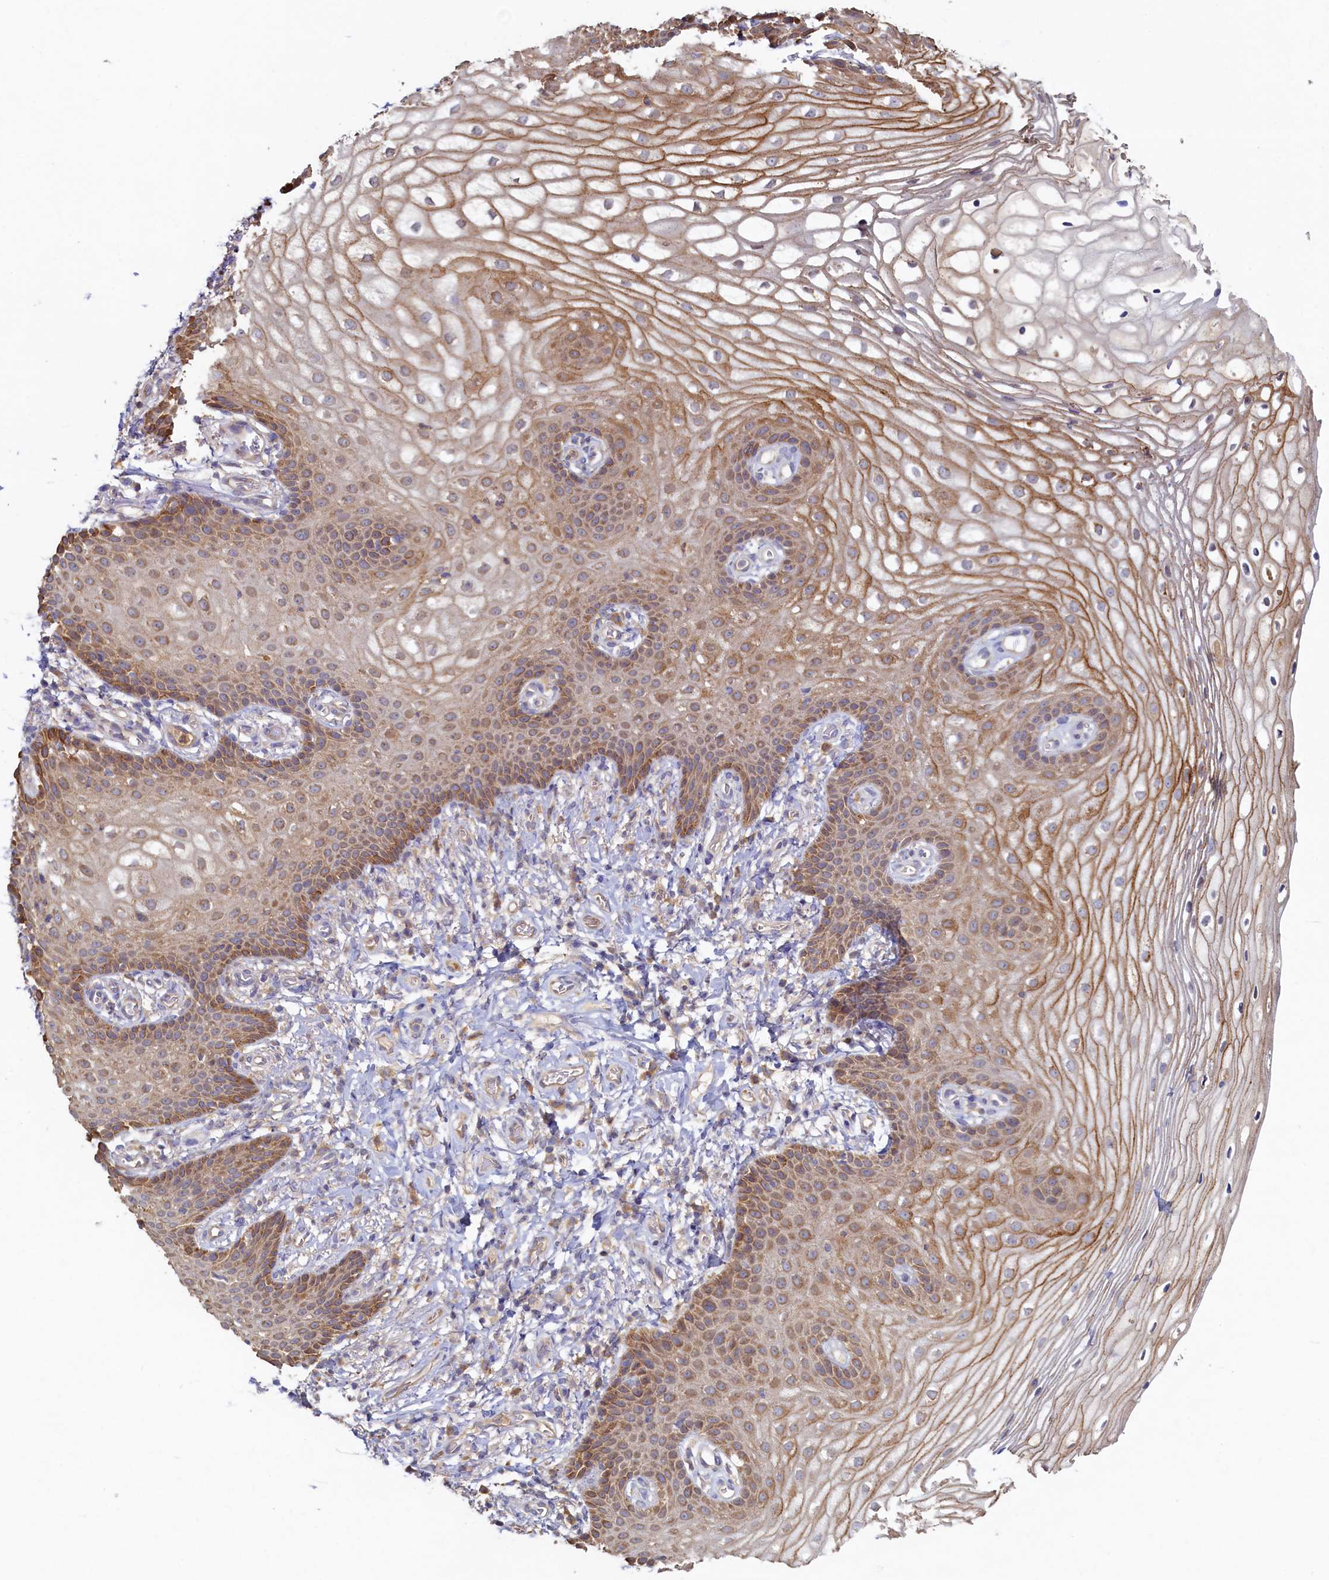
{"staining": {"intensity": "moderate", "quantity": ">75%", "location": "cytoplasmic/membranous"}, "tissue": "vagina", "cell_type": "Squamous epithelial cells", "image_type": "normal", "snomed": [{"axis": "morphology", "description": "Normal tissue, NOS"}, {"axis": "topography", "description": "Vagina"}], "caption": "Protein expression analysis of benign human vagina reveals moderate cytoplasmic/membranous positivity in about >75% of squamous epithelial cells. (IHC, brightfield microscopy, high magnification).", "gene": "TIMM8B", "patient": {"sex": "female", "age": 60}}